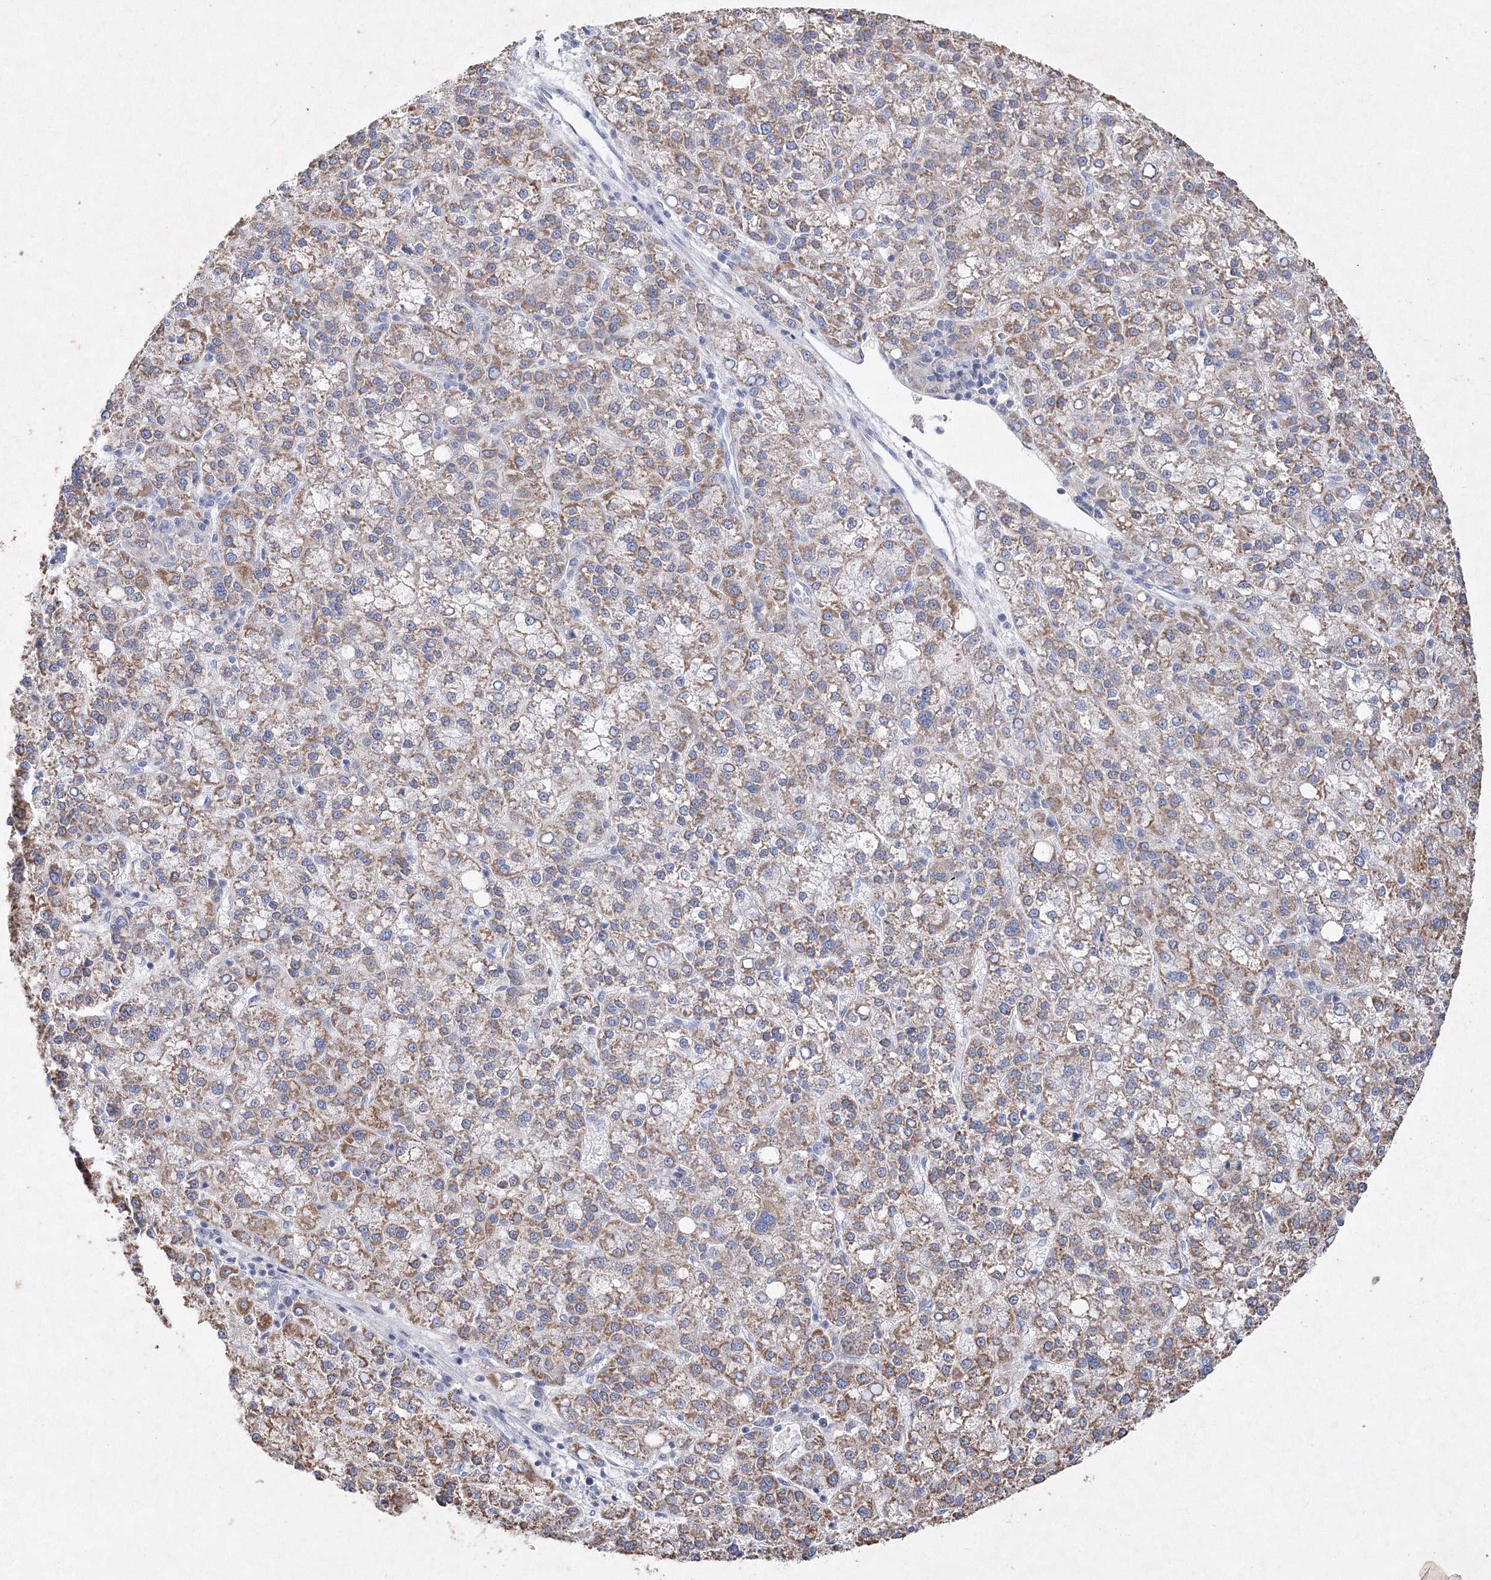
{"staining": {"intensity": "moderate", "quantity": ">75%", "location": "cytoplasmic/membranous"}, "tissue": "liver cancer", "cell_type": "Tumor cells", "image_type": "cancer", "snomed": [{"axis": "morphology", "description": "Carcinoma, Hepatocellular, NOS"}, {"axis": "topography", "description": "Liver"}], "caption": "High-power microscopy captured an IHC image of liver hepatocellular carcinoma, revealing moderate cytoplasmic/membranous staining in approximately >75% of tumor cells.", "gene": "GLS", "patient": {"sex": "female", "age": 58}}